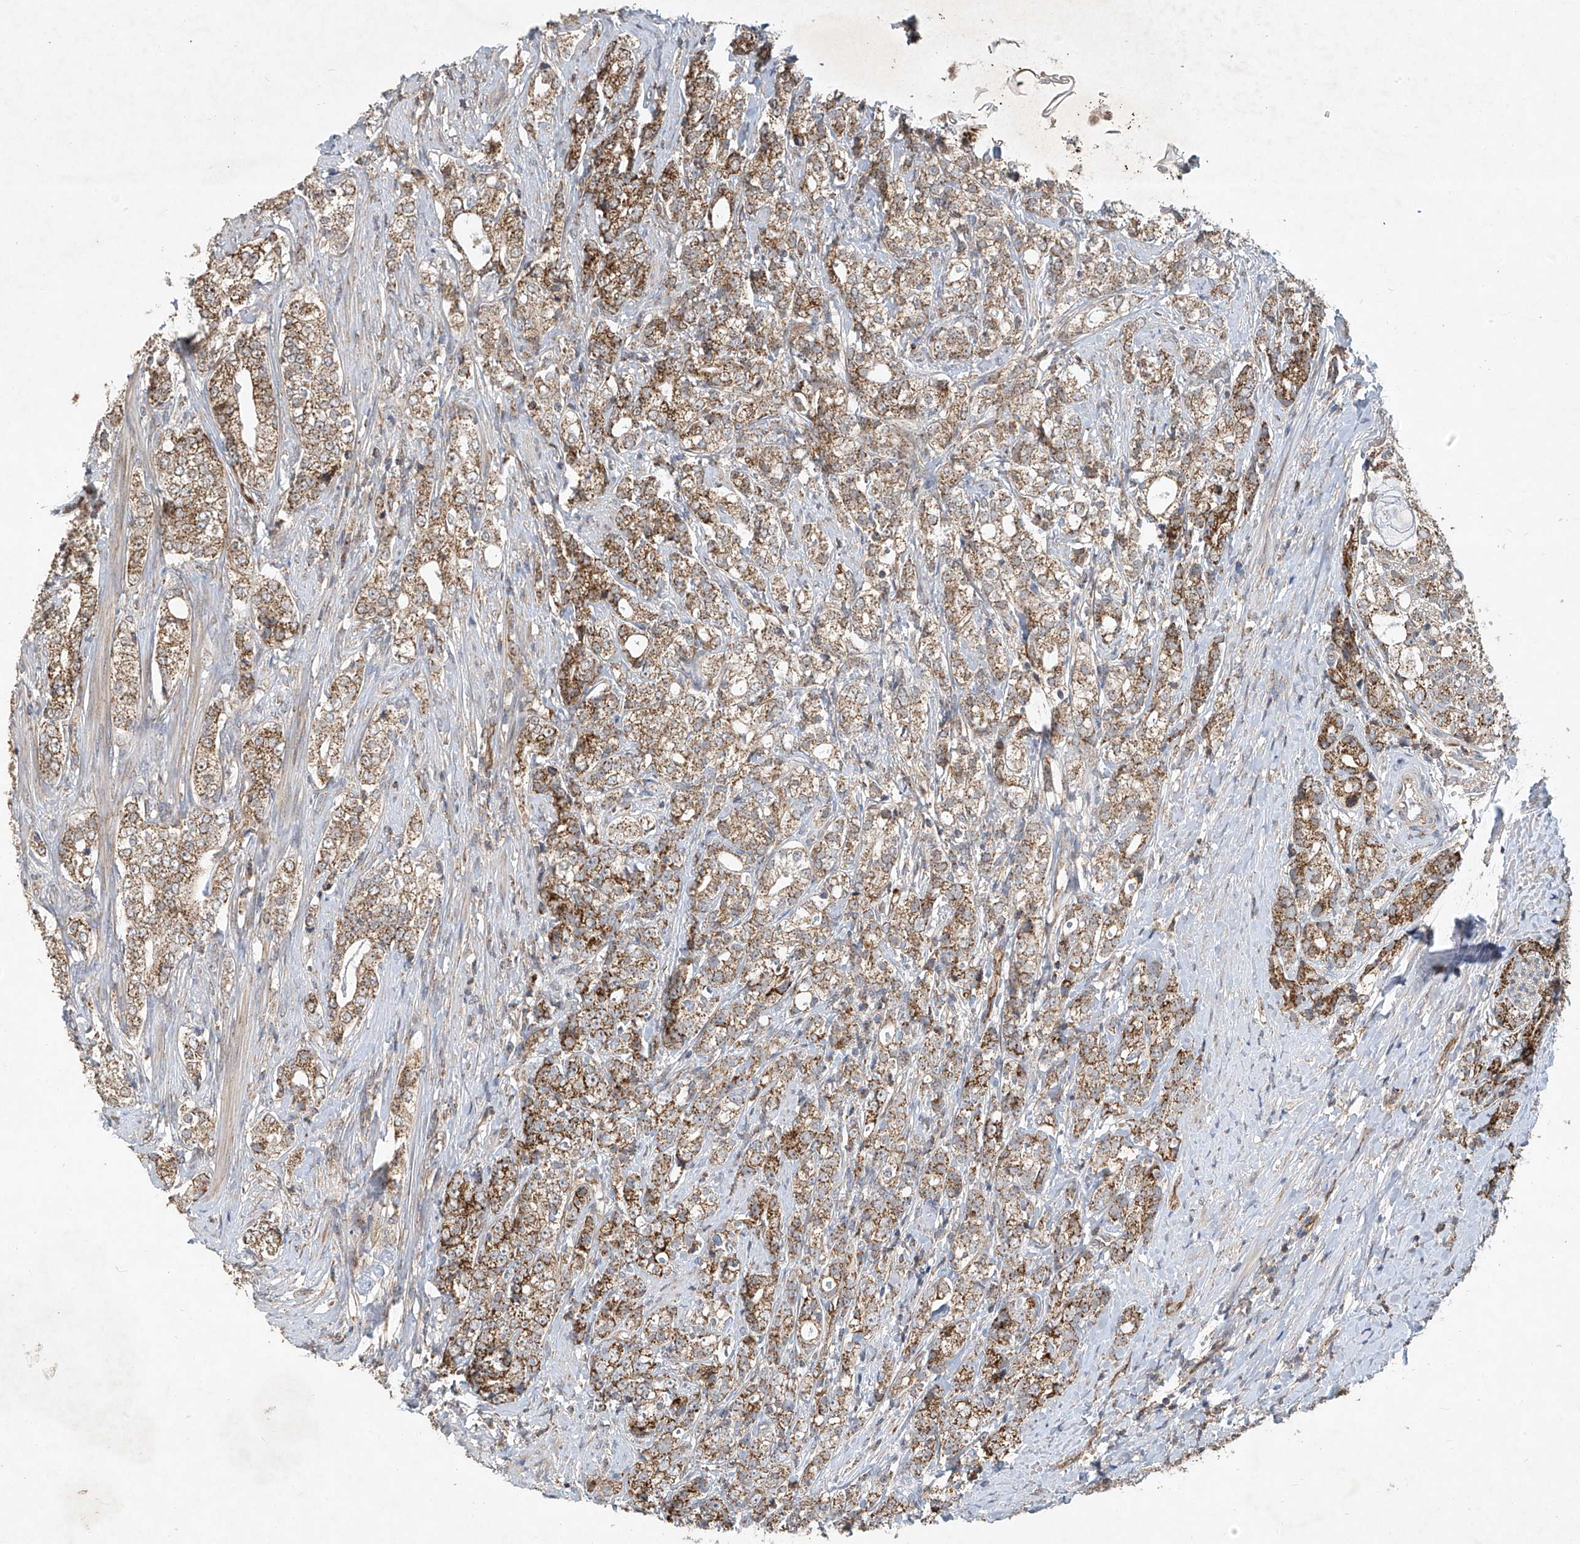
{"staining": {"intensity": "moderate", "quantity": "25%-75%", "location": "cytoplasmic/membranous"}, "tissue": "prostate cancer", "cell_type": "Tumor cells", "image_type": "cancer", "snomed": [{"axis": "morphology", "description": "Adenocarcinoma, High grade"}, {"axis": "topography", "description": "Prostate"}], "caption": "IHC (DAB (3,3'-diaminobenzidine)) staining of prostate cancer (high-grade adenocarcinoma) exhibits moderate cytoplasmic/membranous protein expression in about 25%-75% of tumor cells. Using DAB (3,3'-diaminobenzidine) (brown) and hematoxylin (blue) stains, captured at high magnification using brightfield microscopy.", "gene": "UQCC1", "patient": {"sex": "male", "age": 69}}